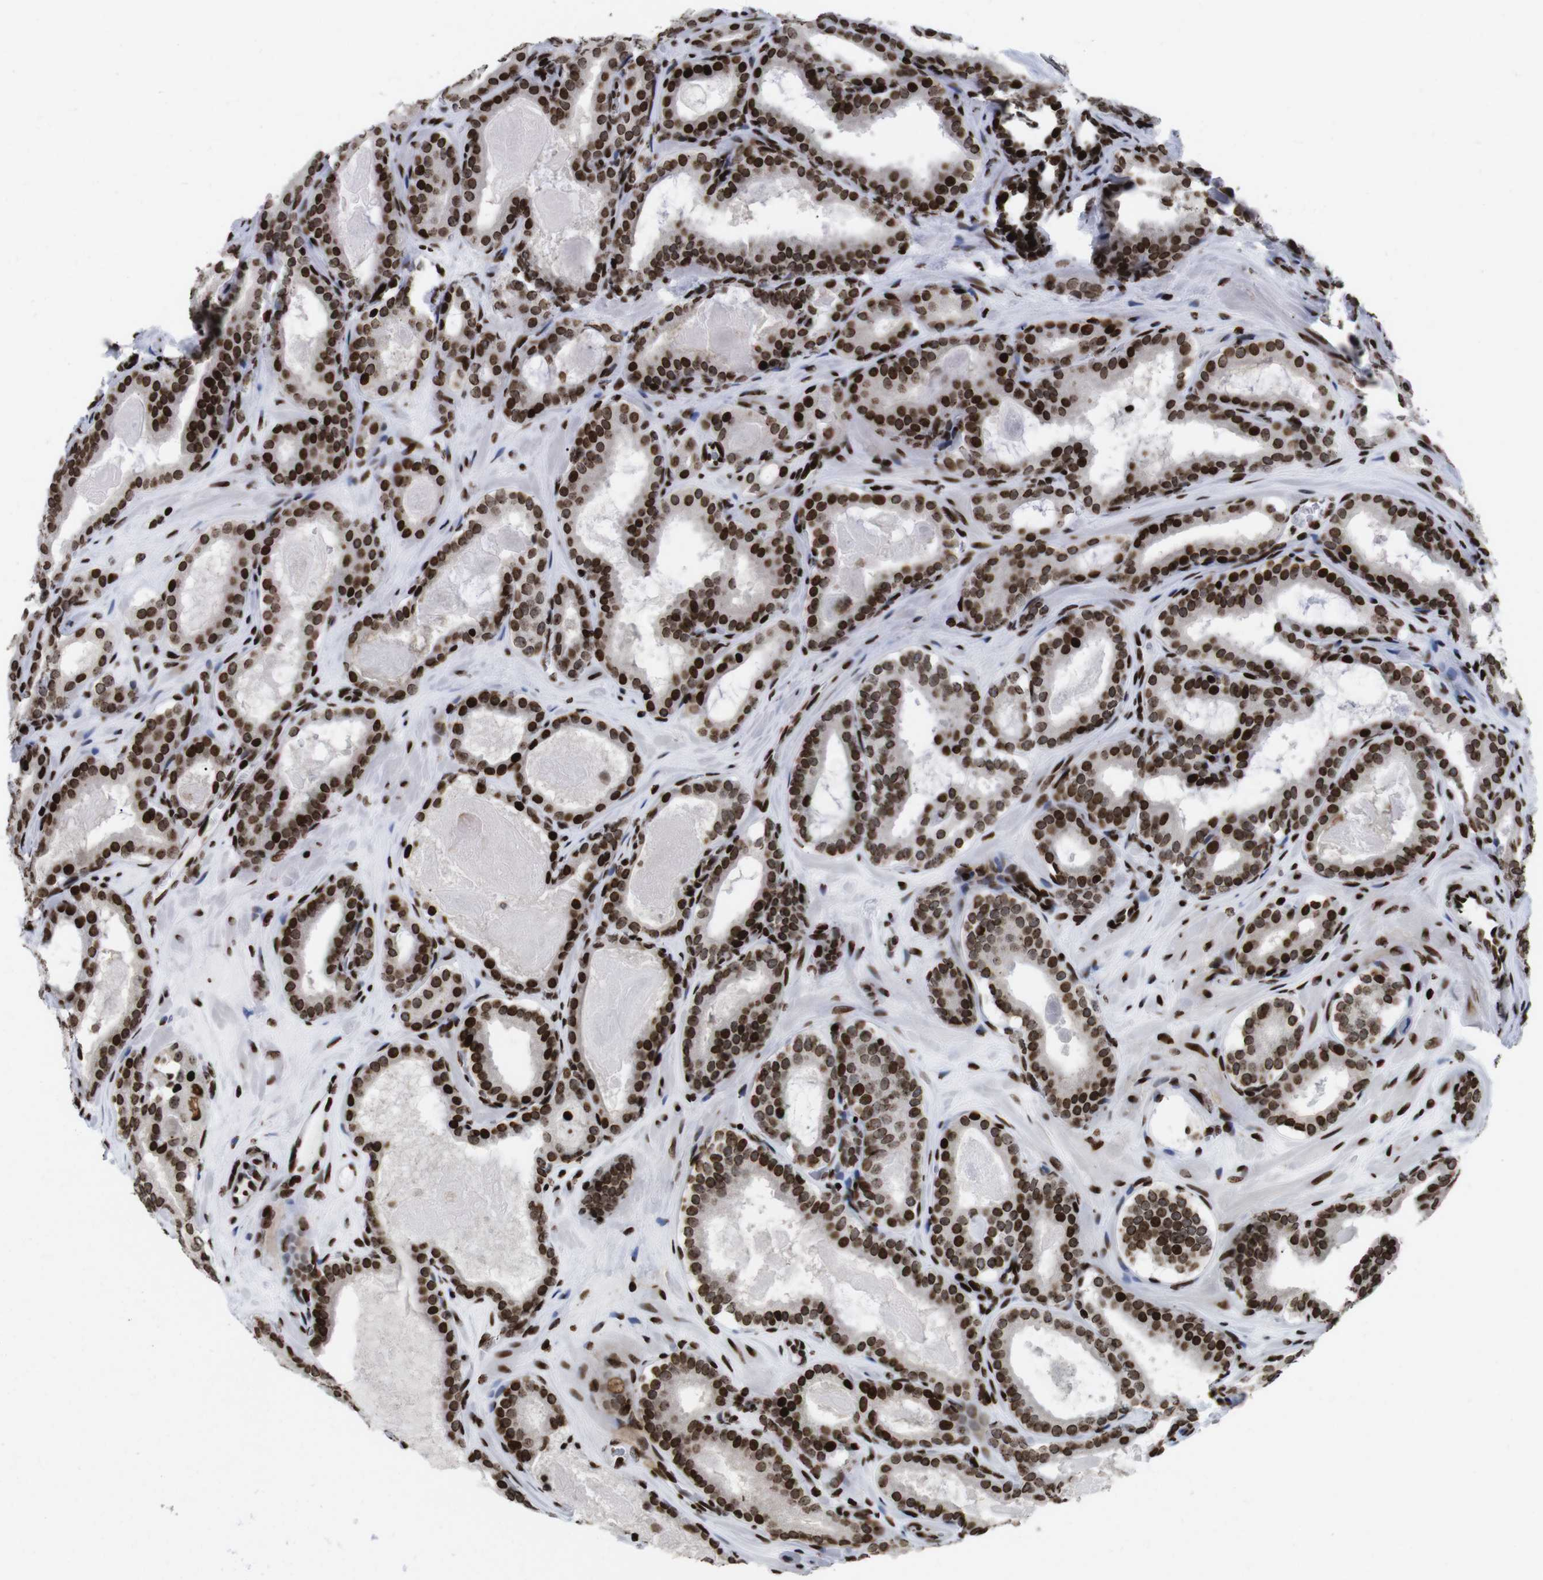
{"staining": {"intensity": "strong", "quantity": ">75%", "location": "nuclear"}, "tissue": "prostate cancer", "cell_type": "Tumor cells", "image_type": "cancer", "snomed": [{"axis": "morphology", "description": "Adenocarcinoma, High grade"}, {"axis": "topography", "description": "Prostate"}], "caption": "Brown immunohistochemical staining in prostate cancer (high-grade adenocarcinoma) displays strong nuclear staining in about >75% of tumor cells. (brown staining indicates protein expression, while blue staining denotes nuclei).", "gene": "H1-4", "patient": {"sex": "male", "age": 60}}